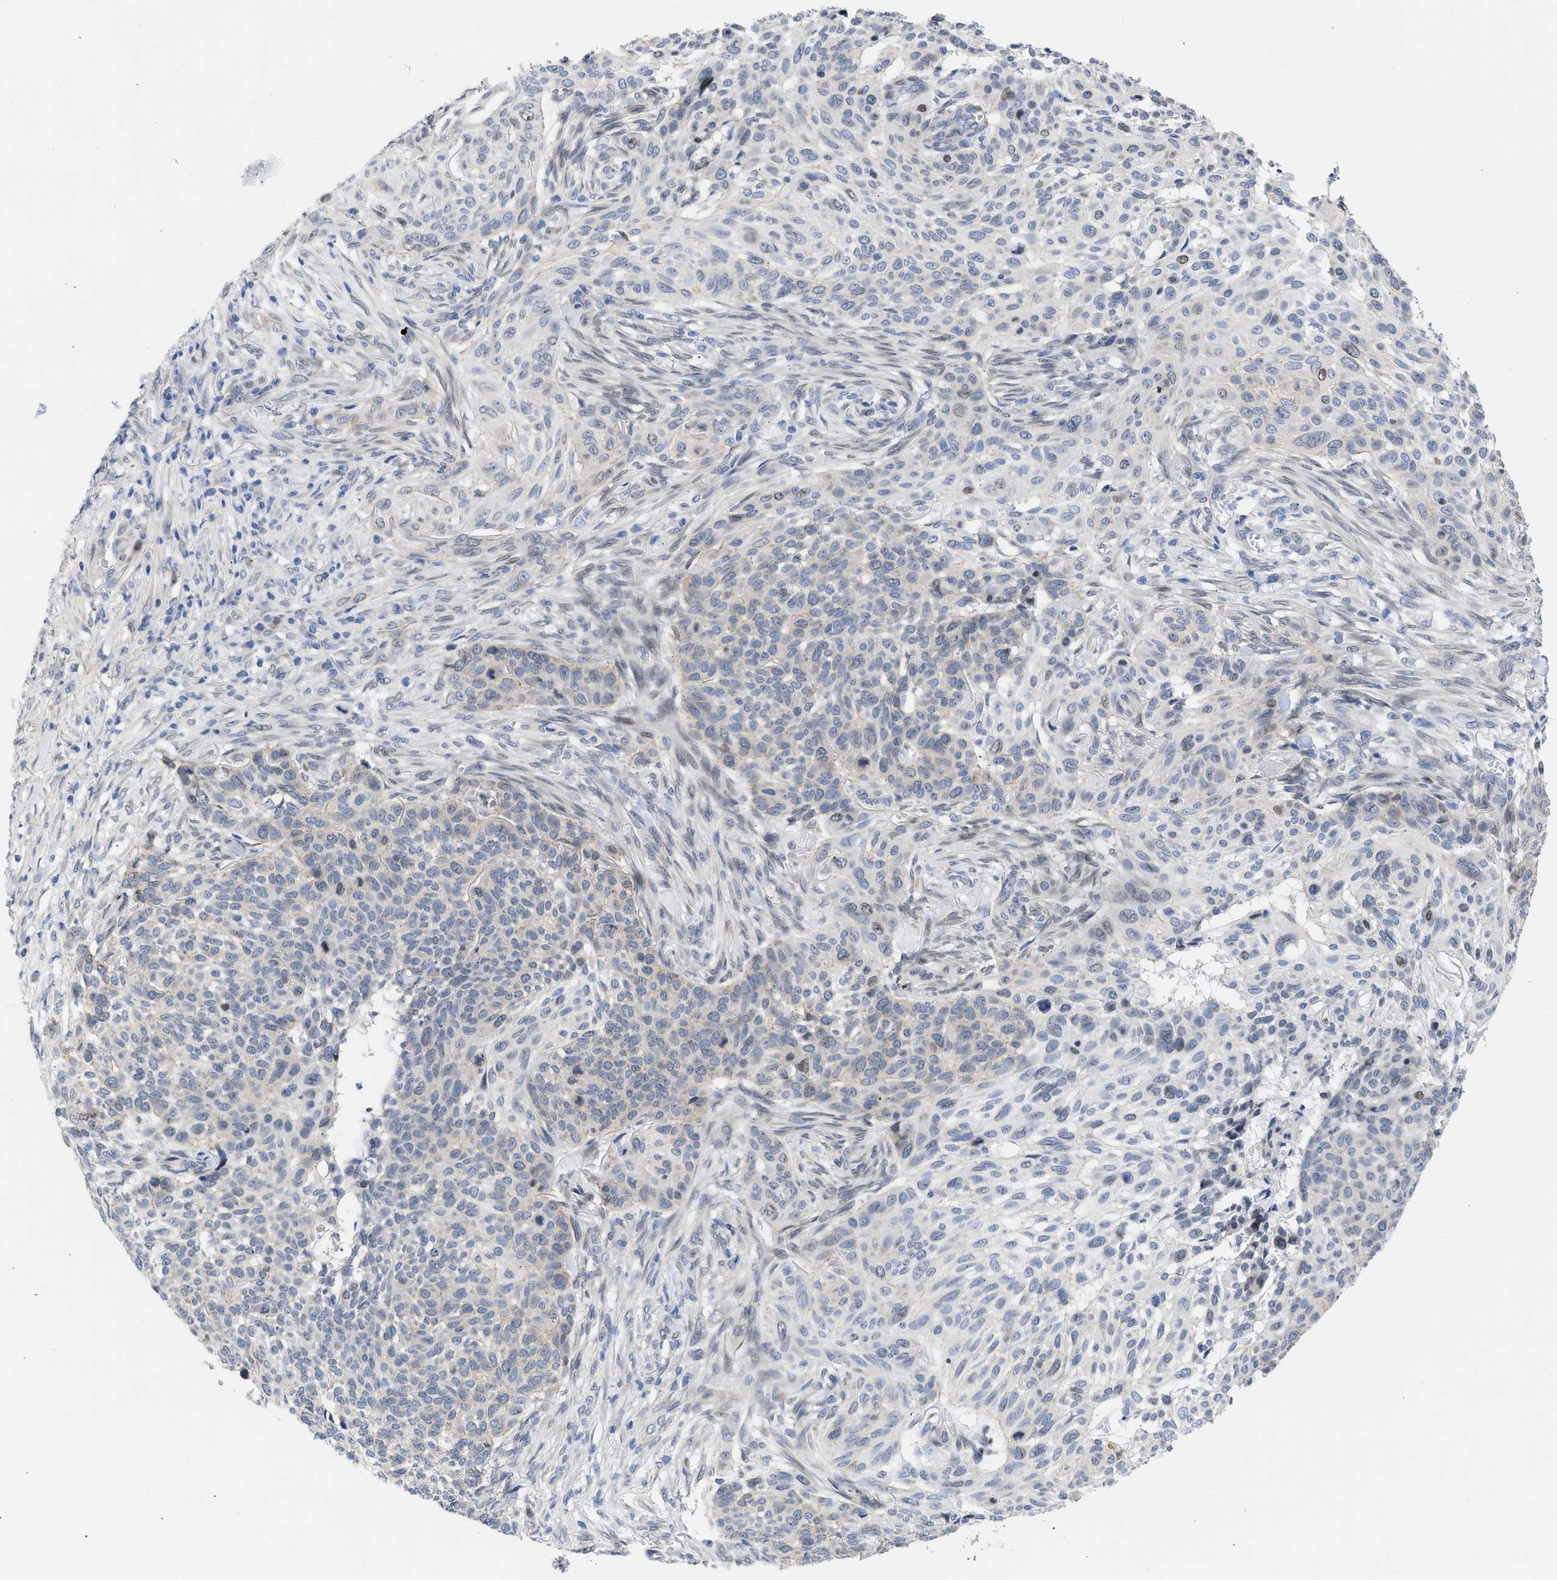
{"staining": {"intensity": "weak", "quantity": "<25%", "location": "nuclear"}, "tissue": "skin cancer", "cell_type": "Tumor cells", "image_type": "cancer", "snomed": [{"axis": "morphology", "description": "Basal cell carcinoma"}, {"axis": "topography", "description": "Skin"}], "caption": "Immunohistochemistry (IHC) of human skin basal cell carcinoma reveals no positivity in tumor cells. The staining was performed using DAB (3,3'-diaminobenzidine) to visualize the protein expression in brown, while the nuclei were stained in blue with hematoxylin (Magnification: 20x).", "gene": "NUP35", "patient": {"sex": "male", "age": 85}}